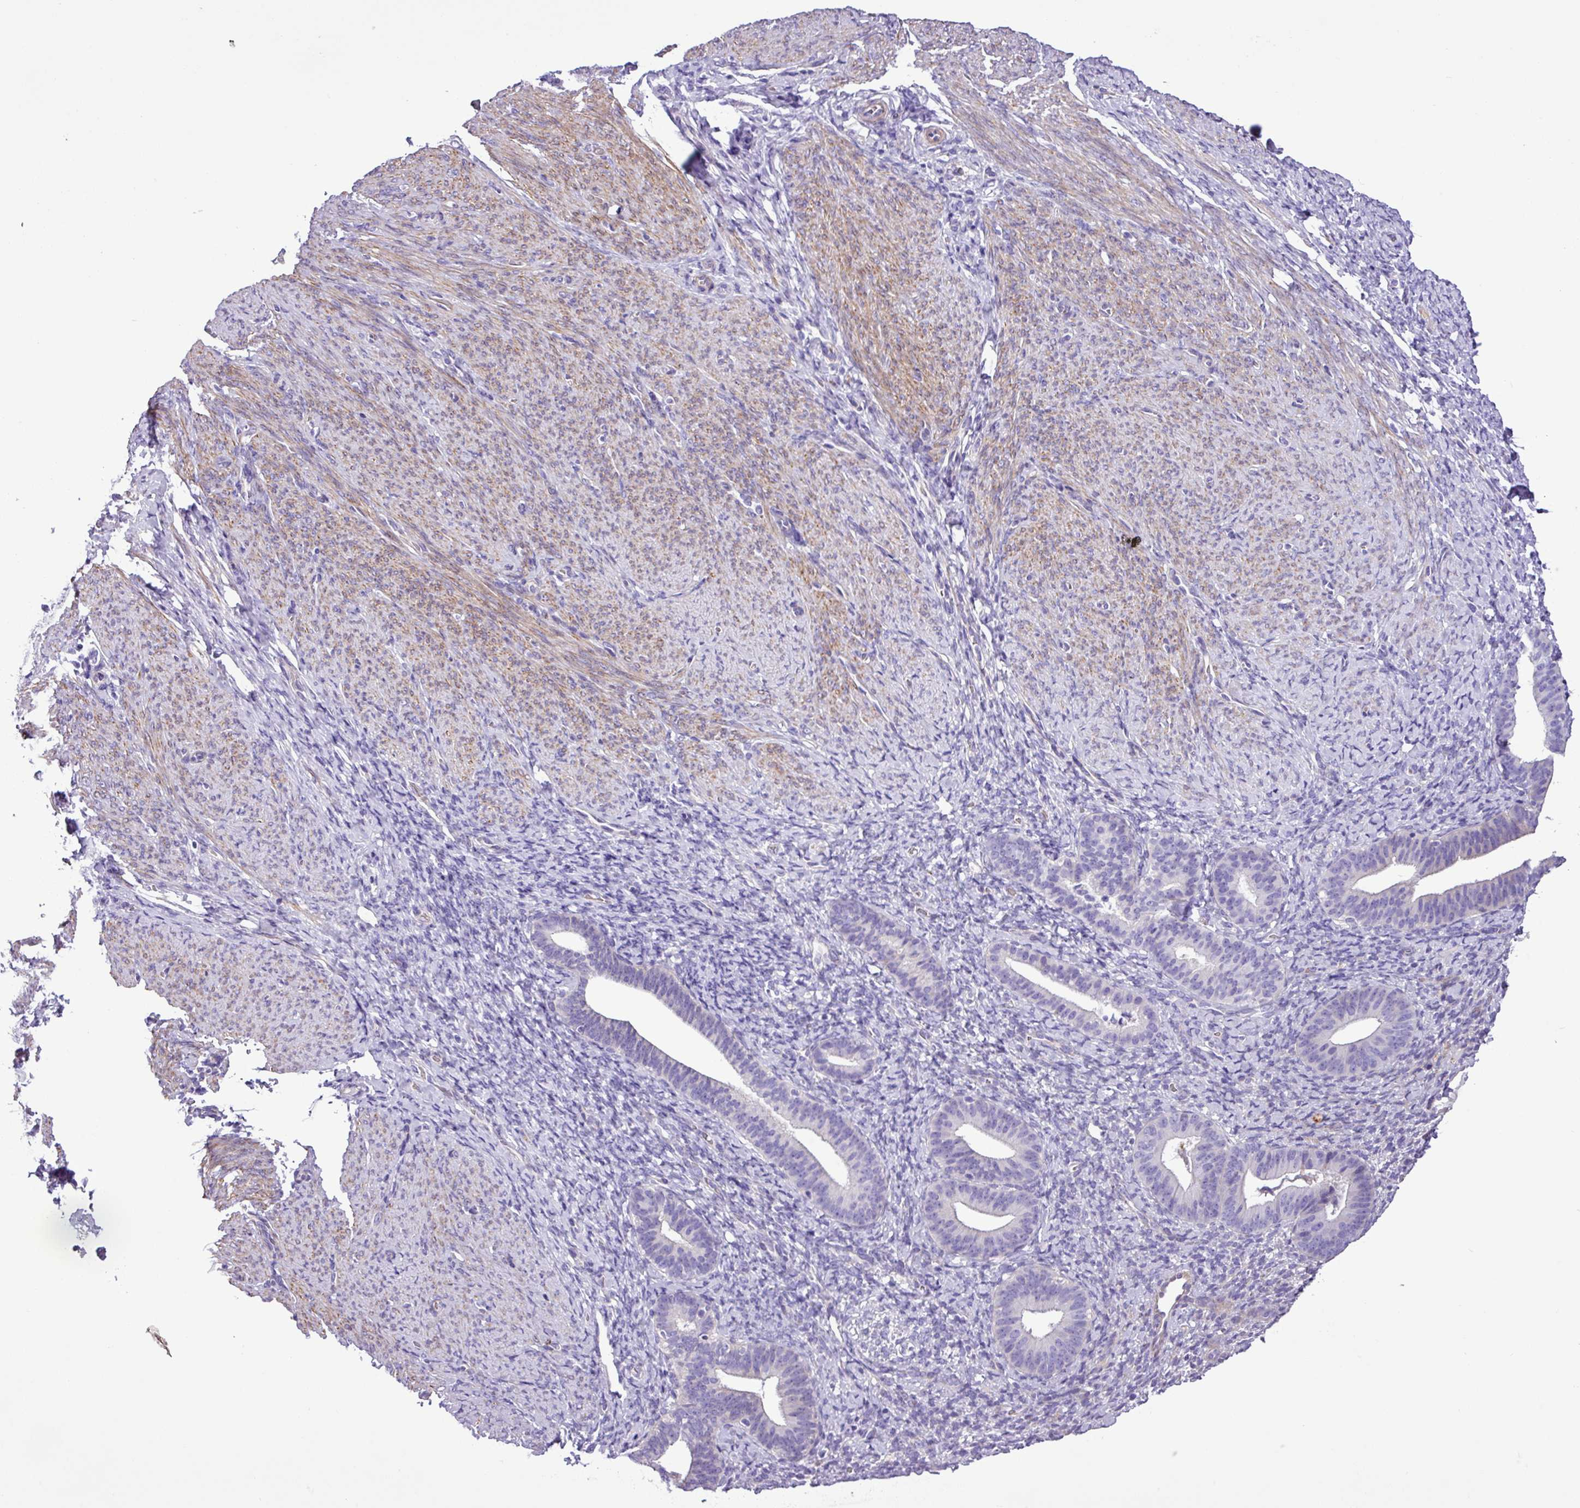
{"staining": {"intensity": "negative", "quantity": "none", "location": "none"}, "tissue": "endometrium", "cell_type": "Cells in endometrial stroma", "image_type": "normal", "snomed": [{"axis": "morphology", "description": "Normal tissue, NOS"}, {"axis": "topography", "description": "Endometrium"}], "caption": "IHC histopathology image of unremarkable endometrium stained for a protein (brown), which displays no expression in cells in endometrial stroma. Brightfield microscopy of IHC stained with DAB (3,3'-diaminobenzidine) (brown) and hematoxylin (blue), captured at high magnification.", "gene": "C11orf91", "patient": {"sex": "female", "age": 65}}